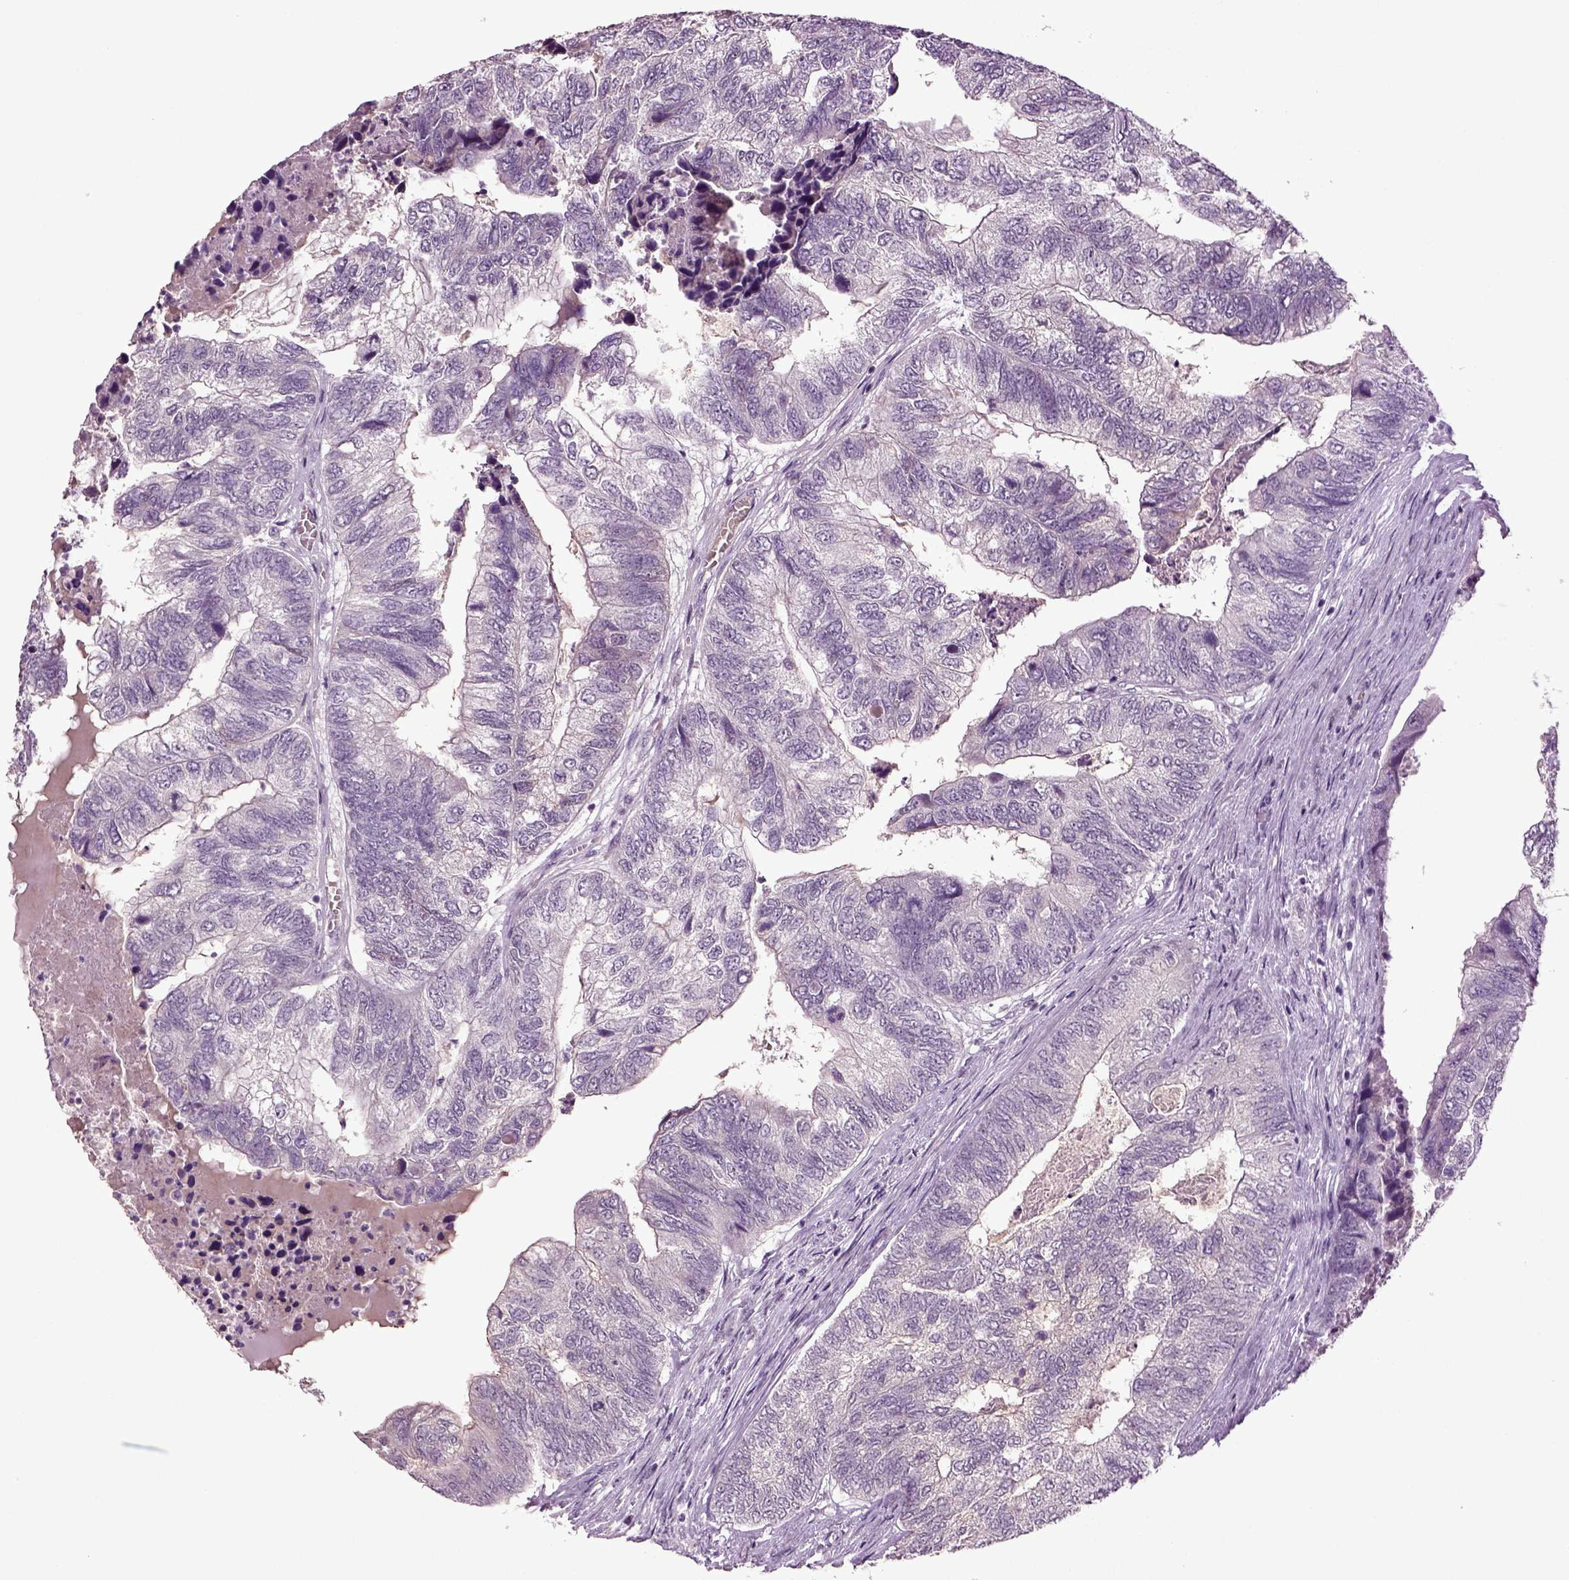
{"staining": {"intensity": "negative", "quantity": "none", "location": "none"}, "tissue": "colorectal cancer", "cell_type": "Tumor cells", "image_type": "cancer", "snomed": [{"axis": "morphology", "description": "Adenocarcinoma, NOS"}, {"axis": "topography", "description": "Colon"}], "caption": "There is no significant expression in tumor cells of adenocarcinoma (colorectal). Nuclei are stained in blue.", "gene": "SLC17A6", "patient": {"sex": "female", "age": 67}}